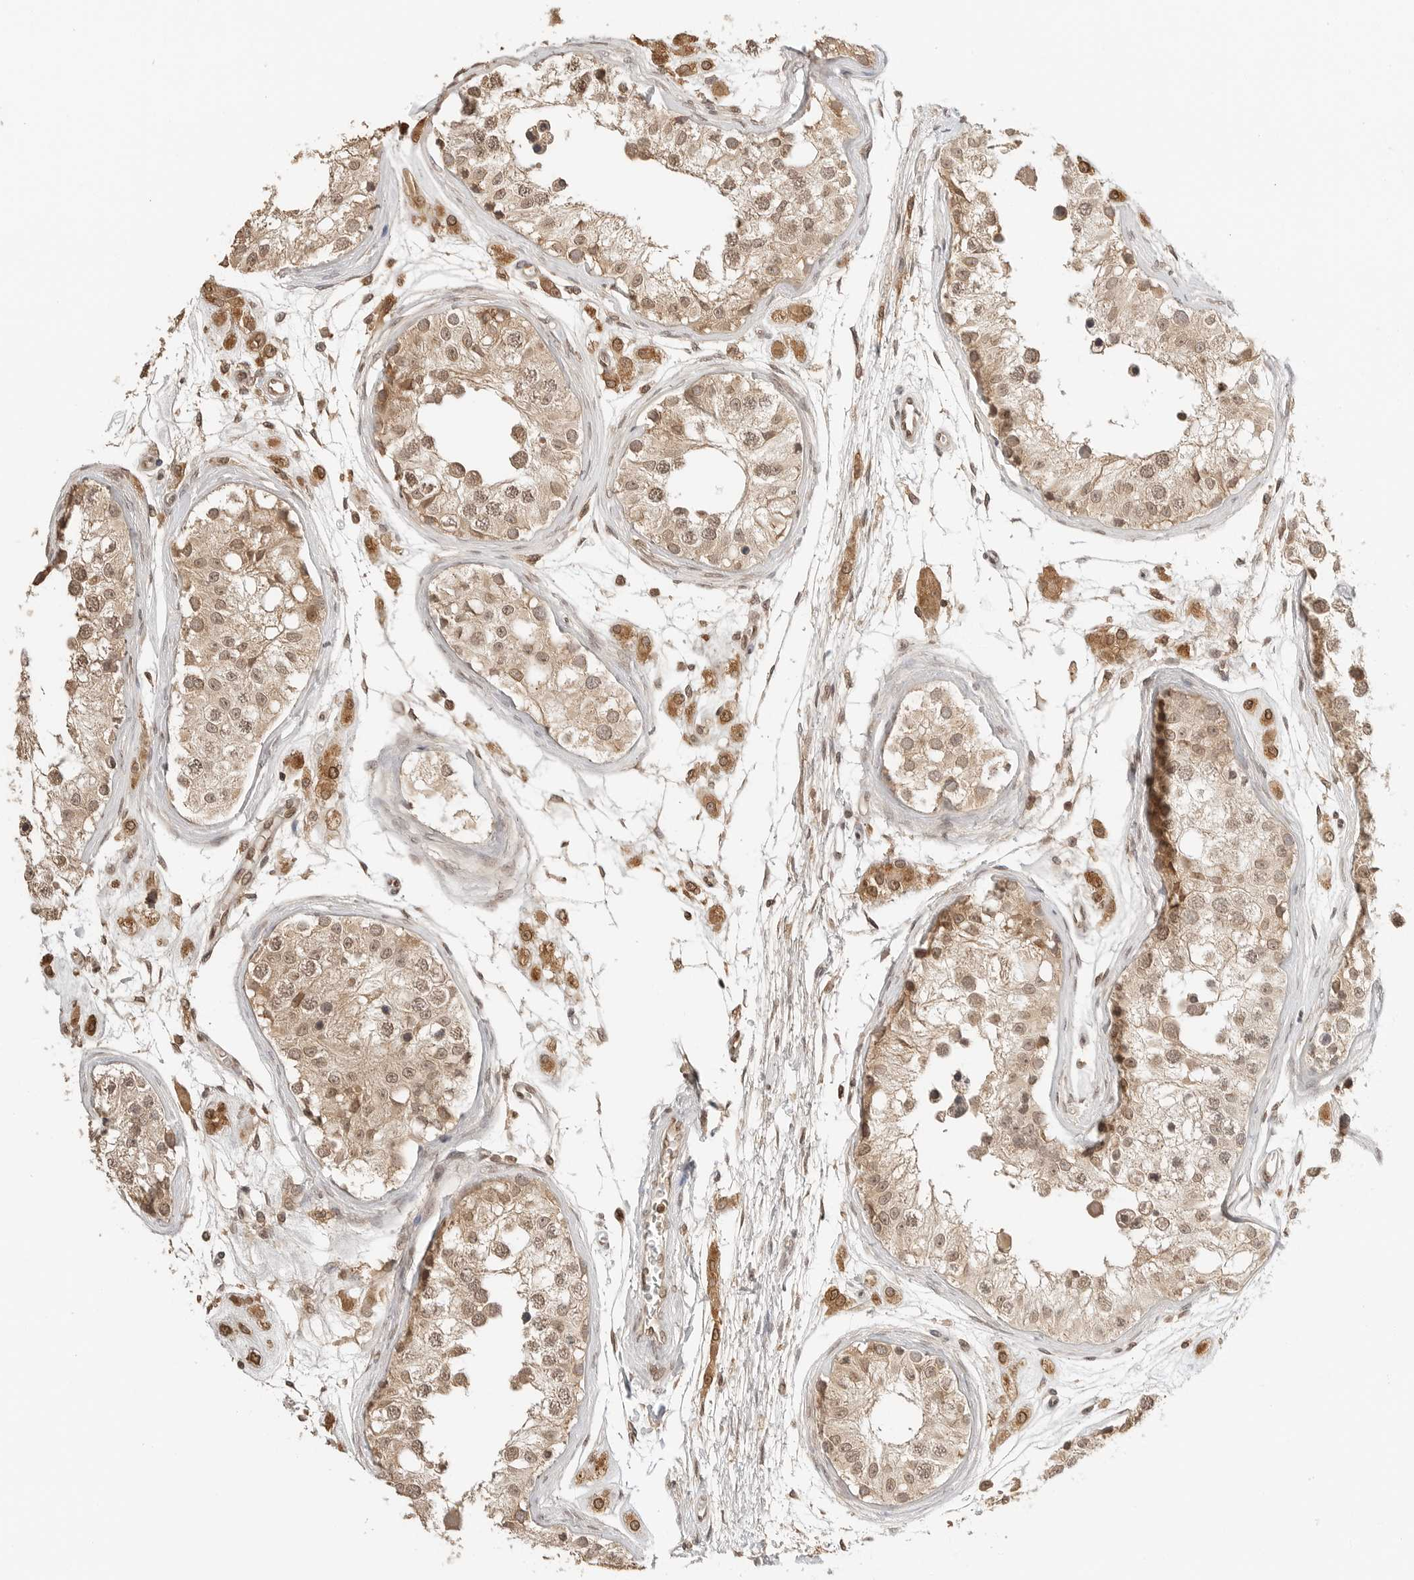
{"staining": {"intensity": "moderate", "quantity": ">75%", "location": "cytoplasmic/membranous,nuclear"}, "tissue": "testis", "cell_type": "Cells in seminiferous ducts", "image_type": "normal", "snomed": [{"axis": "morphology", "description": "Normal tissue, NOS"}, {"axis": "morphology", "description": "Adenocarcinoma, metastatic, NOS"}, {"axis": "topography", "description": "Testis"}], "caption": "Immunohistochemical staining of unremarkable testis reveals medium levels of moderate cytoplasmic/membranous,nuclear staining in approximately >75% of cells in seminiferous ducts. The protein of interest is shown in brown color, while the nuclei are stained blue.", "gene": "POLH", "patient": {"sex": "male", "age": 26}}